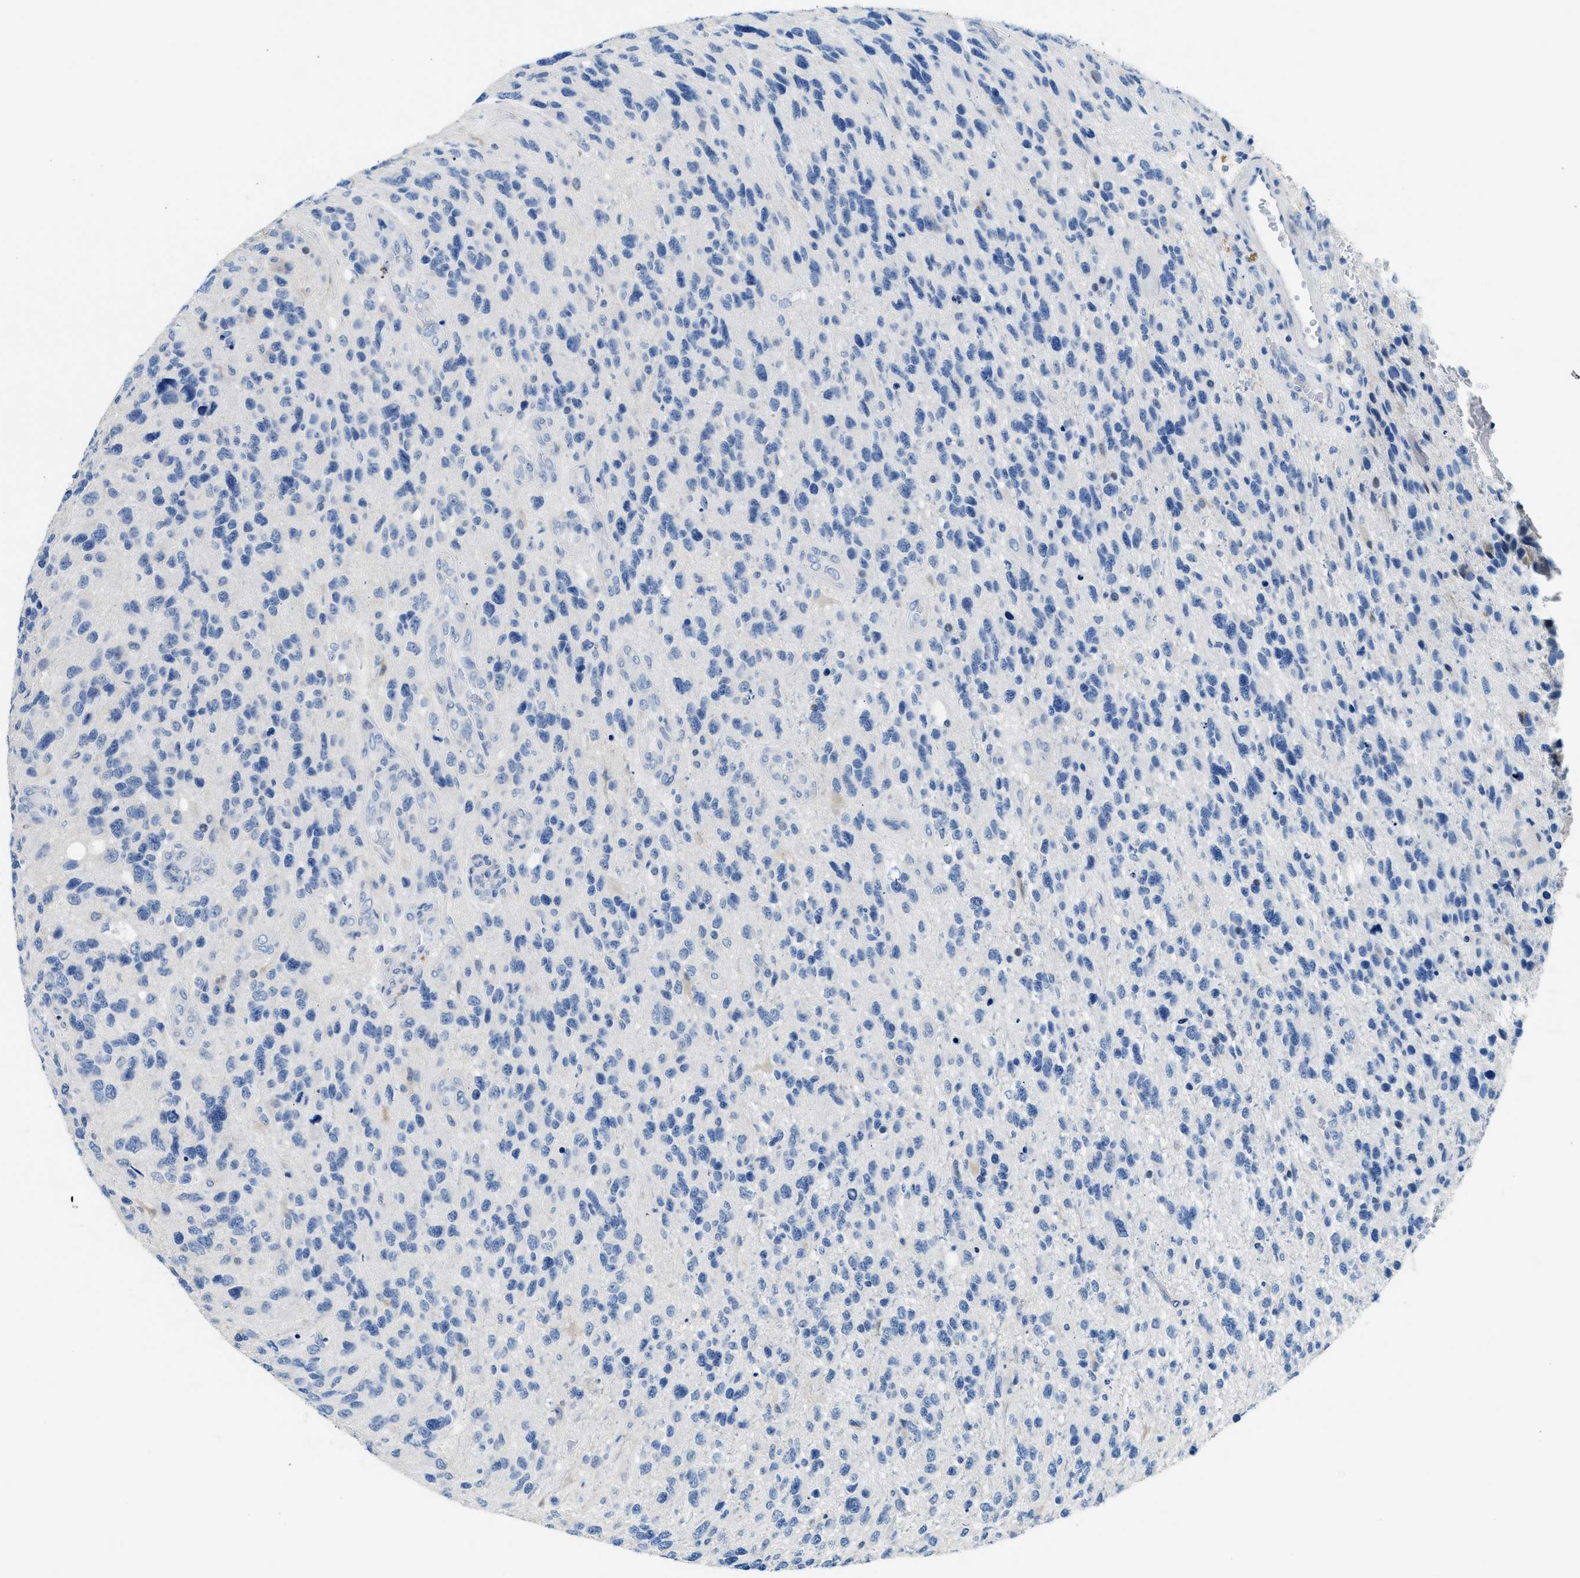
{"staining": {"intensity": "negative", "quantity": "none", "location": "none"}, "tissue": "glioma", "cell_type": "Tumor cells", "image_type": "cancer", "snomed": [{"axis": "morphology", "description": "Glioma, malignant, High grade"}, {"axis": "topography", "description": "Brain"}], "caption": "A histopathology image of human malignant glioma (high-grade) is negative for staining in tumor cells. (DAB immunohistochemistry (IHC) visualized using brightfield microscopy, high magnification).", "gene": "CLDN18", "patient": {"sex": "female", "age": 58}}